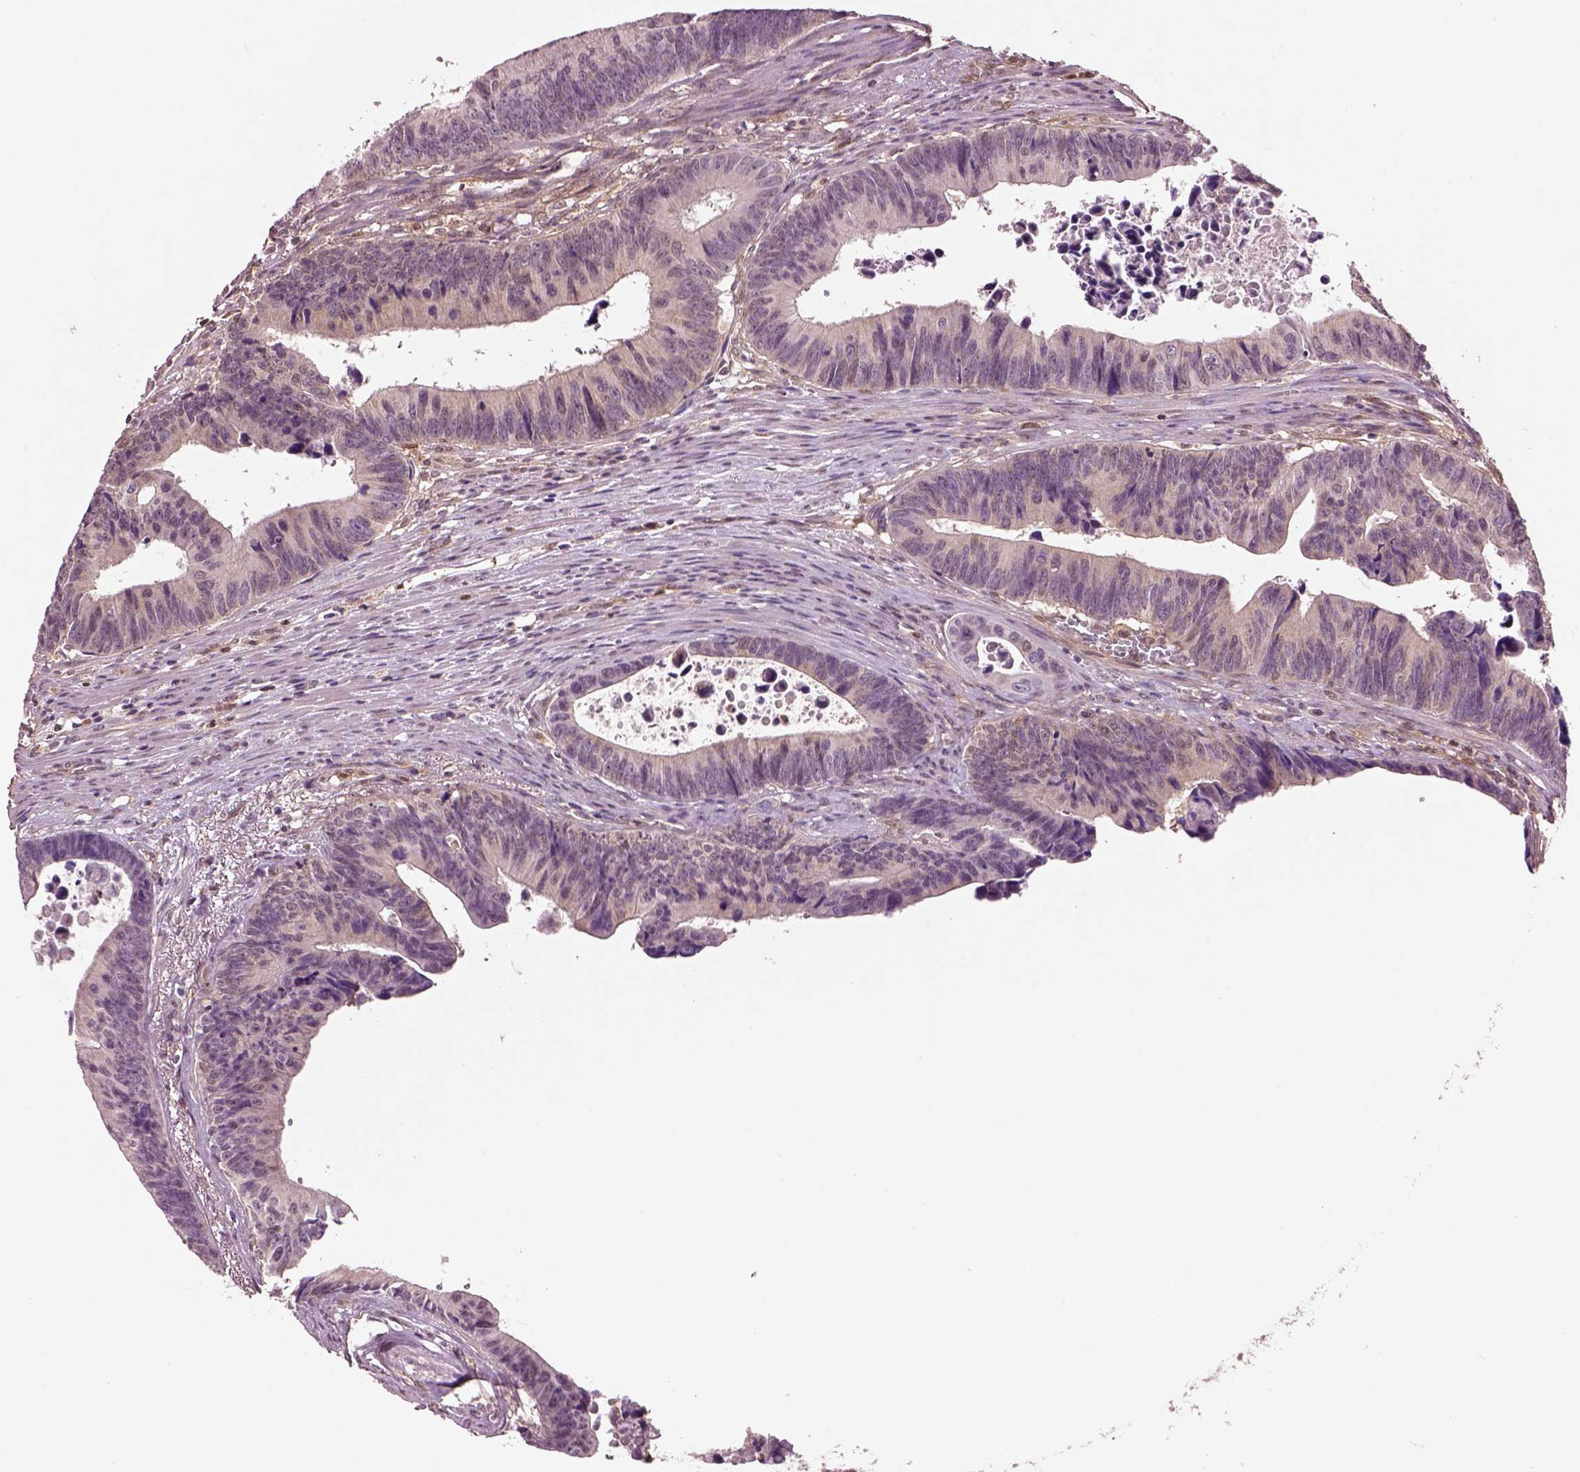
{"staining": {"intensity": "negative", "quantity": "none", "location": "none"}, "tissue": "colorectal cancer", "cell_type": "Tumor cells", "image_type": "cancer", "snomed": [{"axis": "morphology", "description": "Adenocarcinoma, NOS"}, {"axis": "topography", "description": "Colon"}], "caption": "A histopathology image of colorectal cancer stained for a protein demonstrates no brown staining in tumor cells.", "gene": "MDP1", "patient": {"sex": "female", "age": 87}}